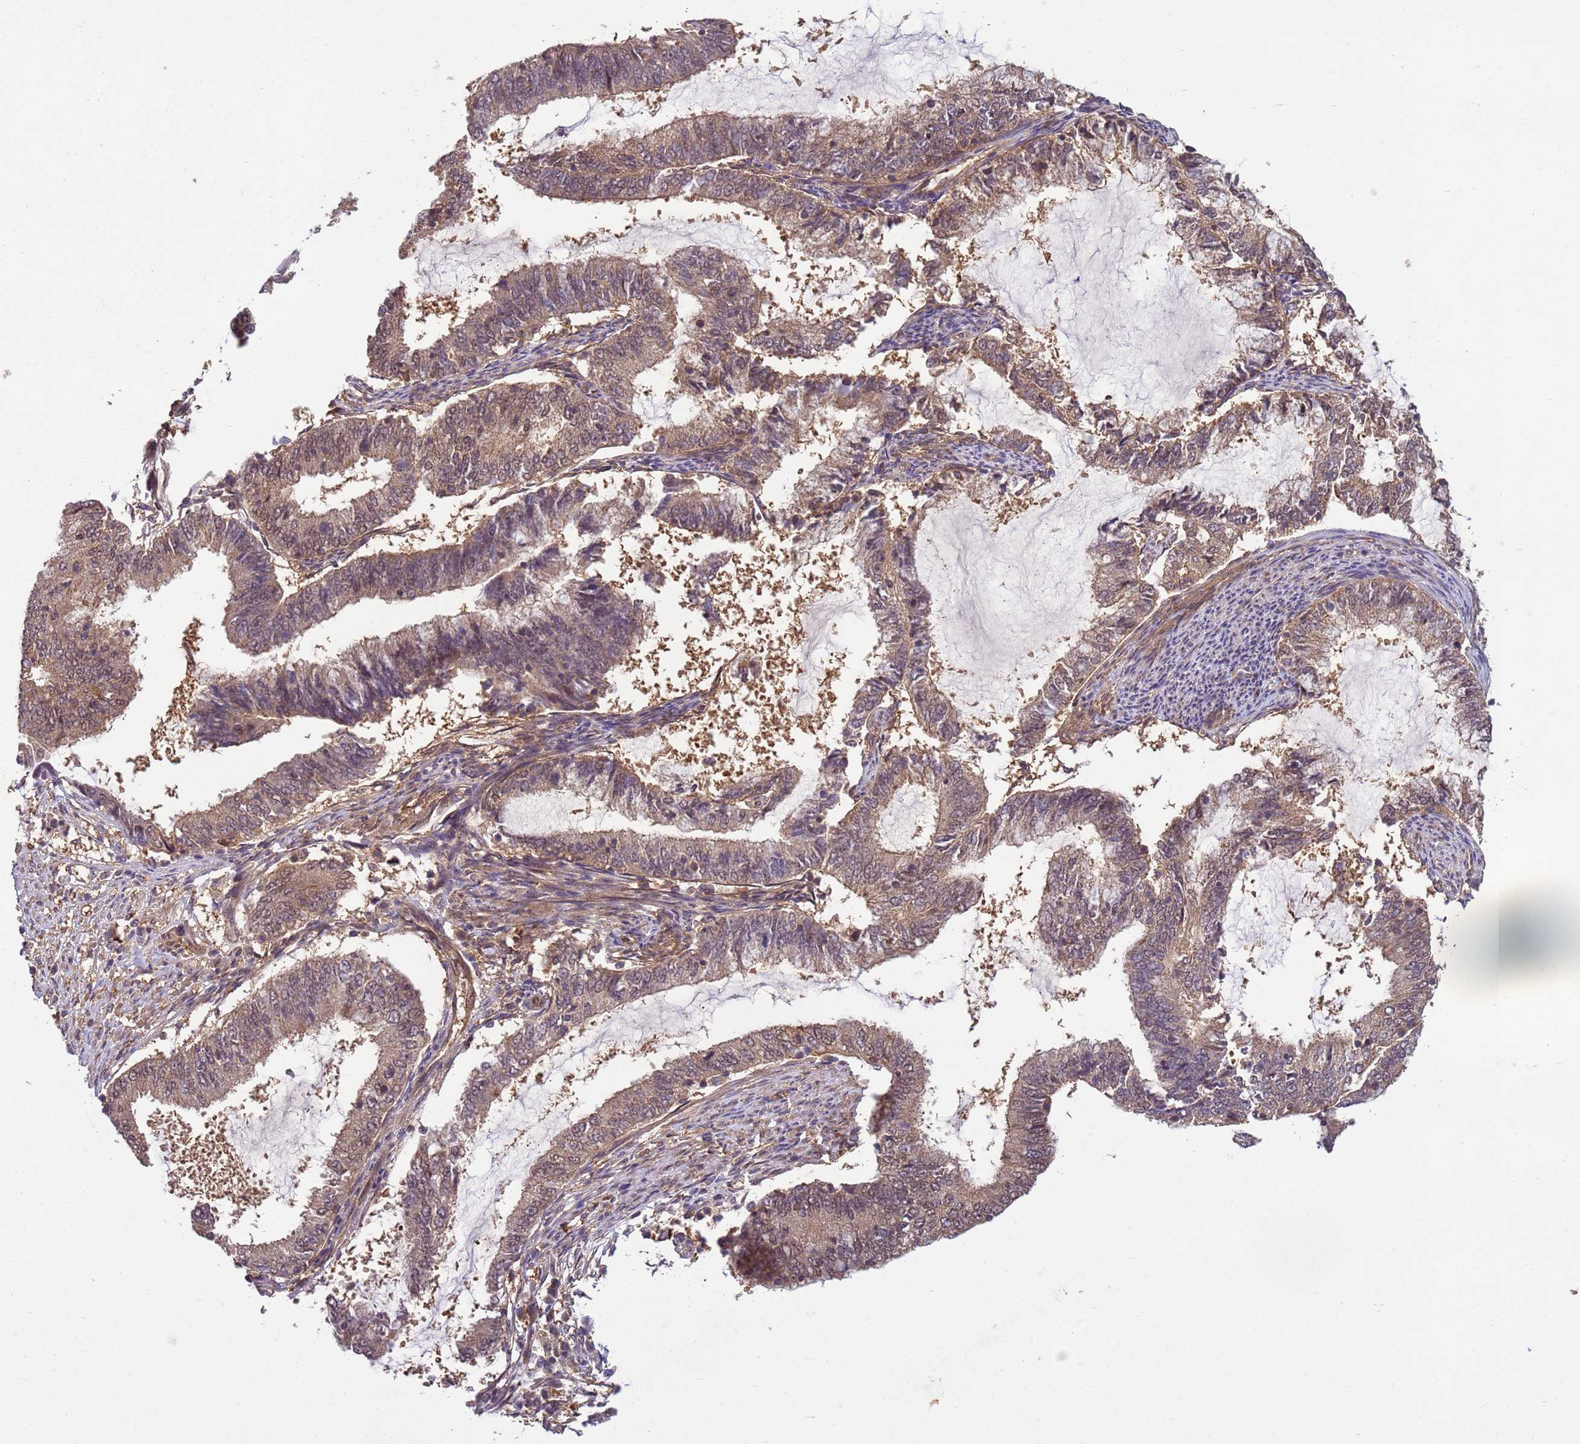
{"staining": {"intensity": "moderate", "quantity": "25%-75%", "location": "cytoplasmic/membranous,nuclear"}, "tissue": "endometrial cancer", "cell_type": "Tumor cells", "image_type": "cancer", "snomed": [{"axis": "morphology", "description": "Adenocarcinoma, NOS"}, {"axis": "topography", "description": "Endometrium"}], "caption": "A high-resolution image shows immunohistochemistry staining of endometrial cancer, which demonstrates moderate cytoplasmic/membranous and nuclear positivity in about 25%-75% of tumor cells. (brown staining indicates protein expression, while blue staining denotes nuclei).", "gene": "NPEPPS", "patient": {"sex": "female", "age": 51}}